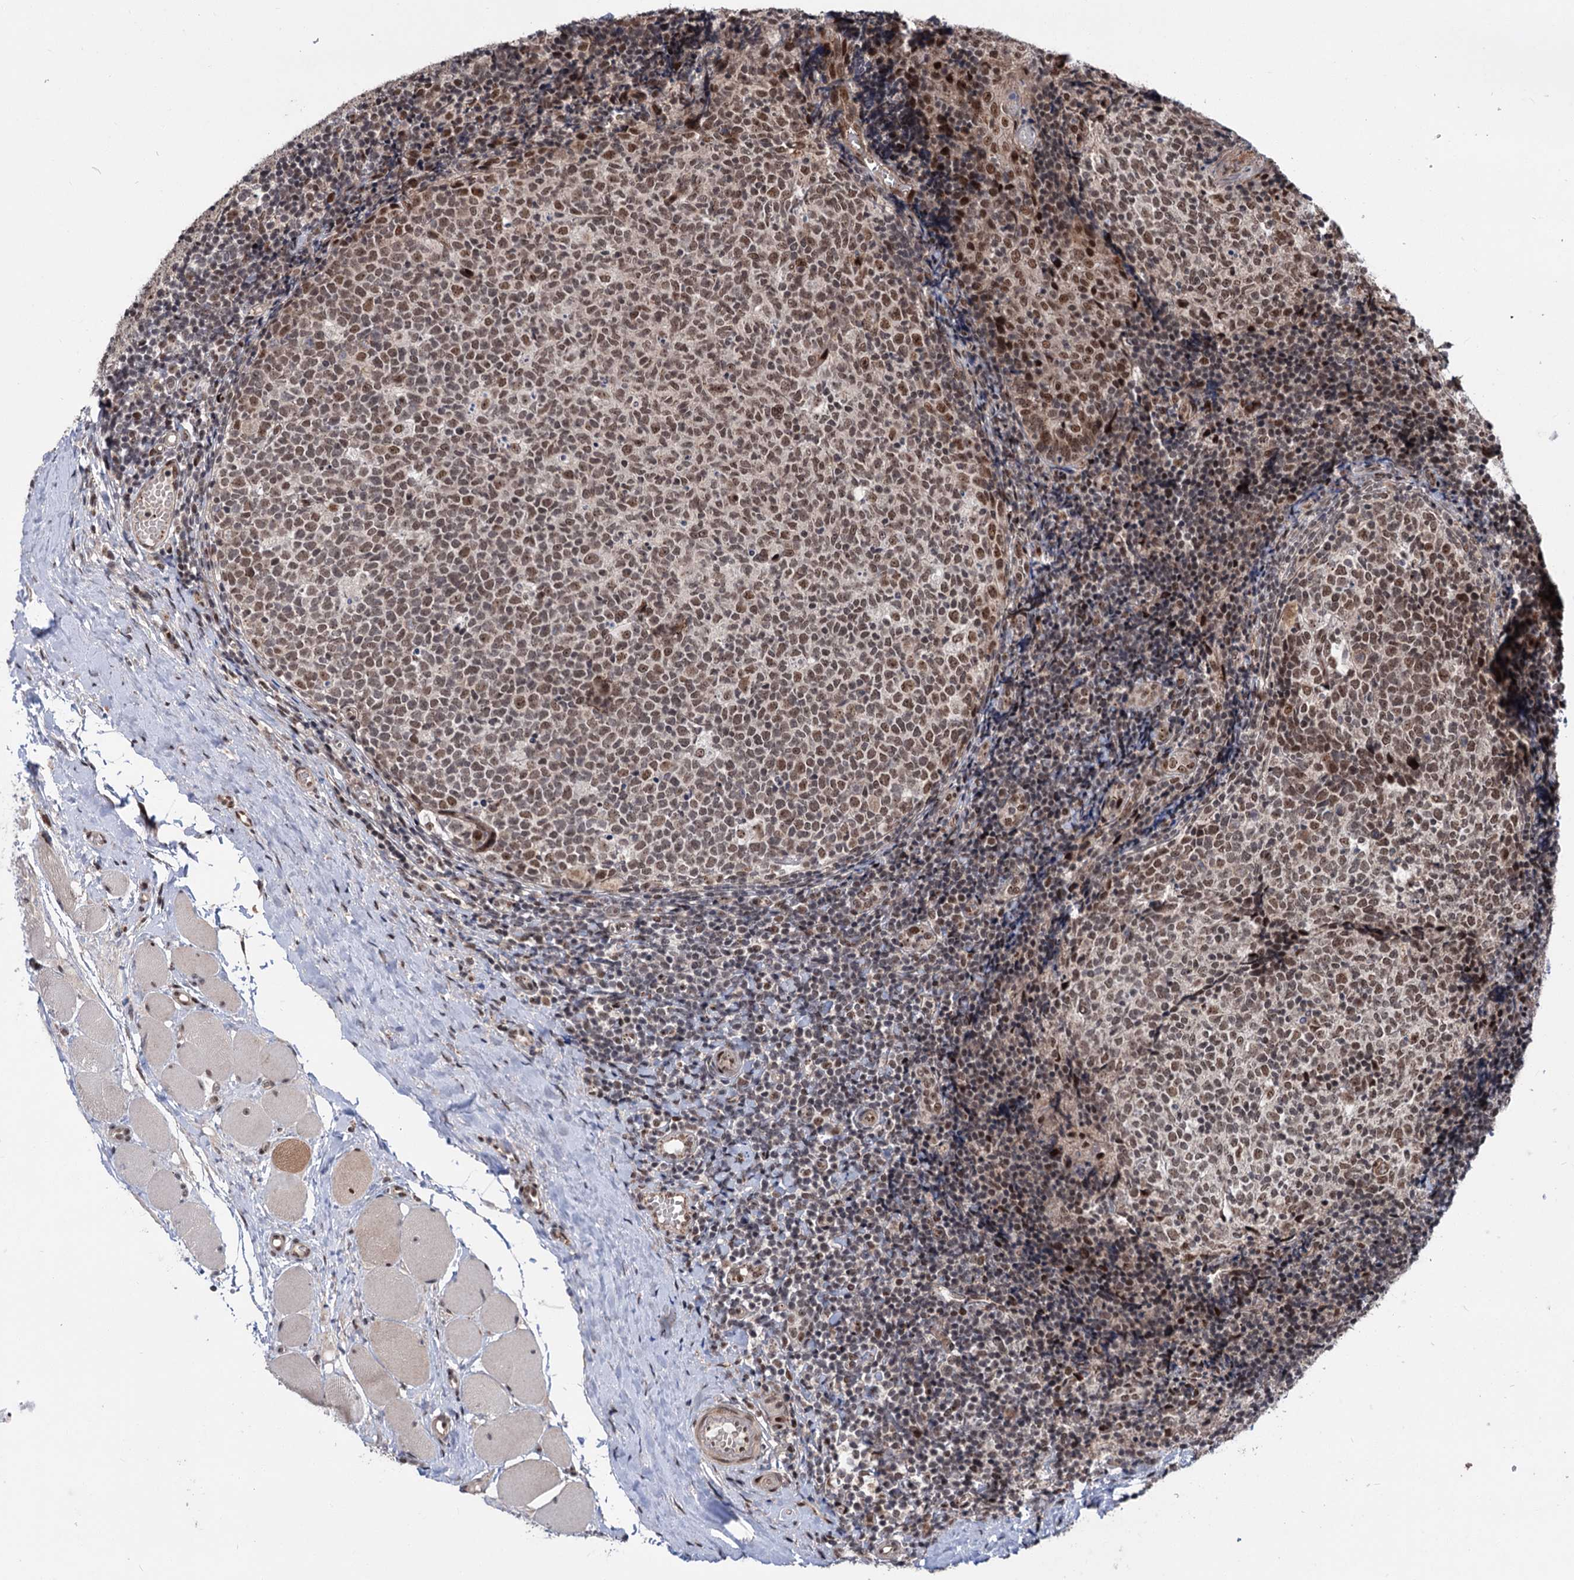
{"staining": {"intensity": "moderate", "quantity": ">75%", "location": "nuclear"}, "tissue": "tonsil", "cell_type": "Germinal center cells", "image_type": "normal", "snomed": [{"axis": "morphology", "description": "Normal tissue, NOS"}, {"axis": "topography", "description": "Tonsil"}], "caption": "The immunohistochemical stain shows moderate nuclear positivity in germinal center cells of normal tonsil.", "gene": "MAML1", "patient": {"sex": "female", "age": 19}}